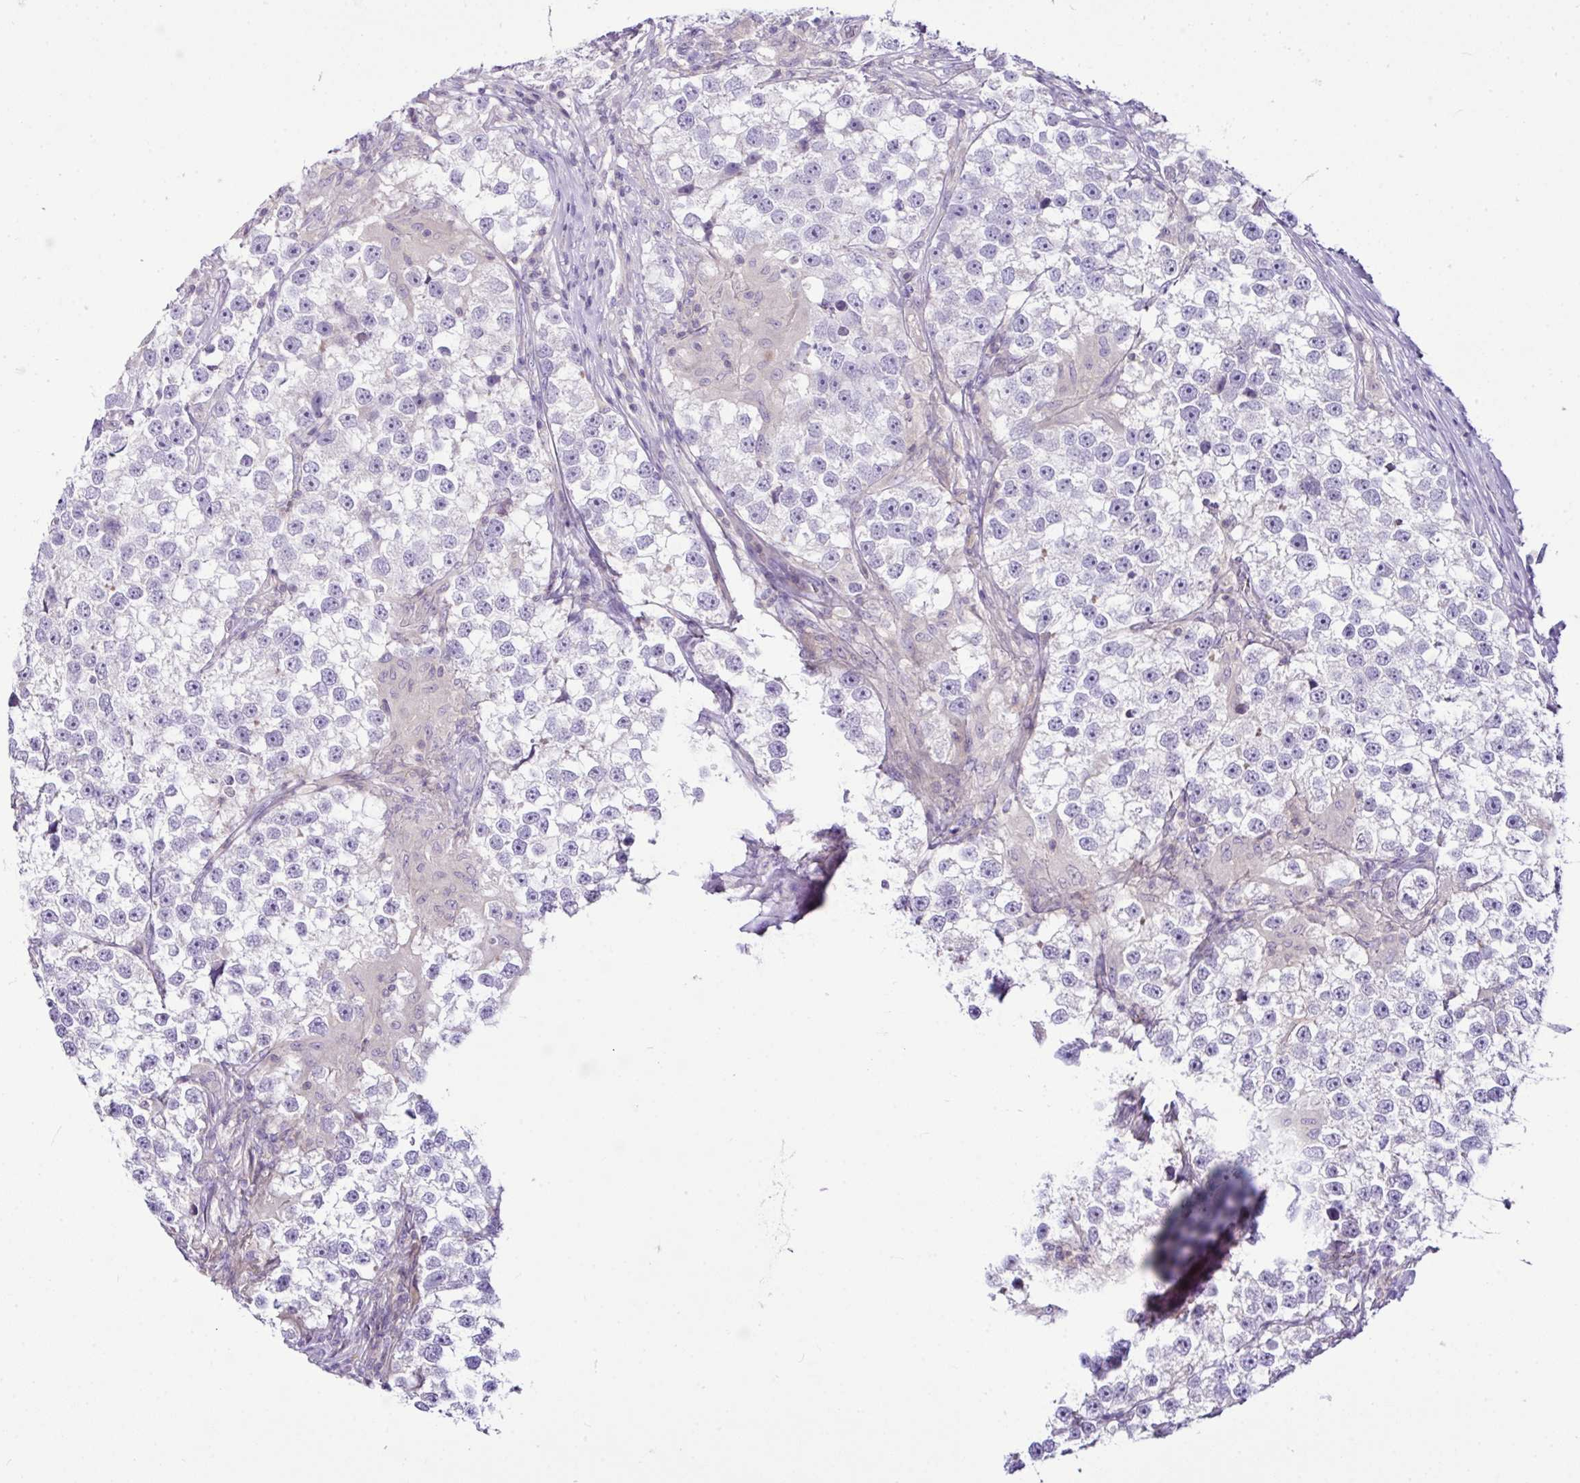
{"staining": {"intensity": "negative", "quantity": "none", "location": "none"}, "tissue": "testis cancer", "cell_type": "Tumor cells", "image_type": "cancer", "snomed": [{"axis": "morphology", "description": "Seminoma, NOS"}, {"axis": "topography", "description": "Testis"}], "caption": "The histopathology image demonstrates no significant positivity in tumor cells of seminoma (testis).", "gene": "D2HGDH", "patient": {"sex": "male", "age": 46}}